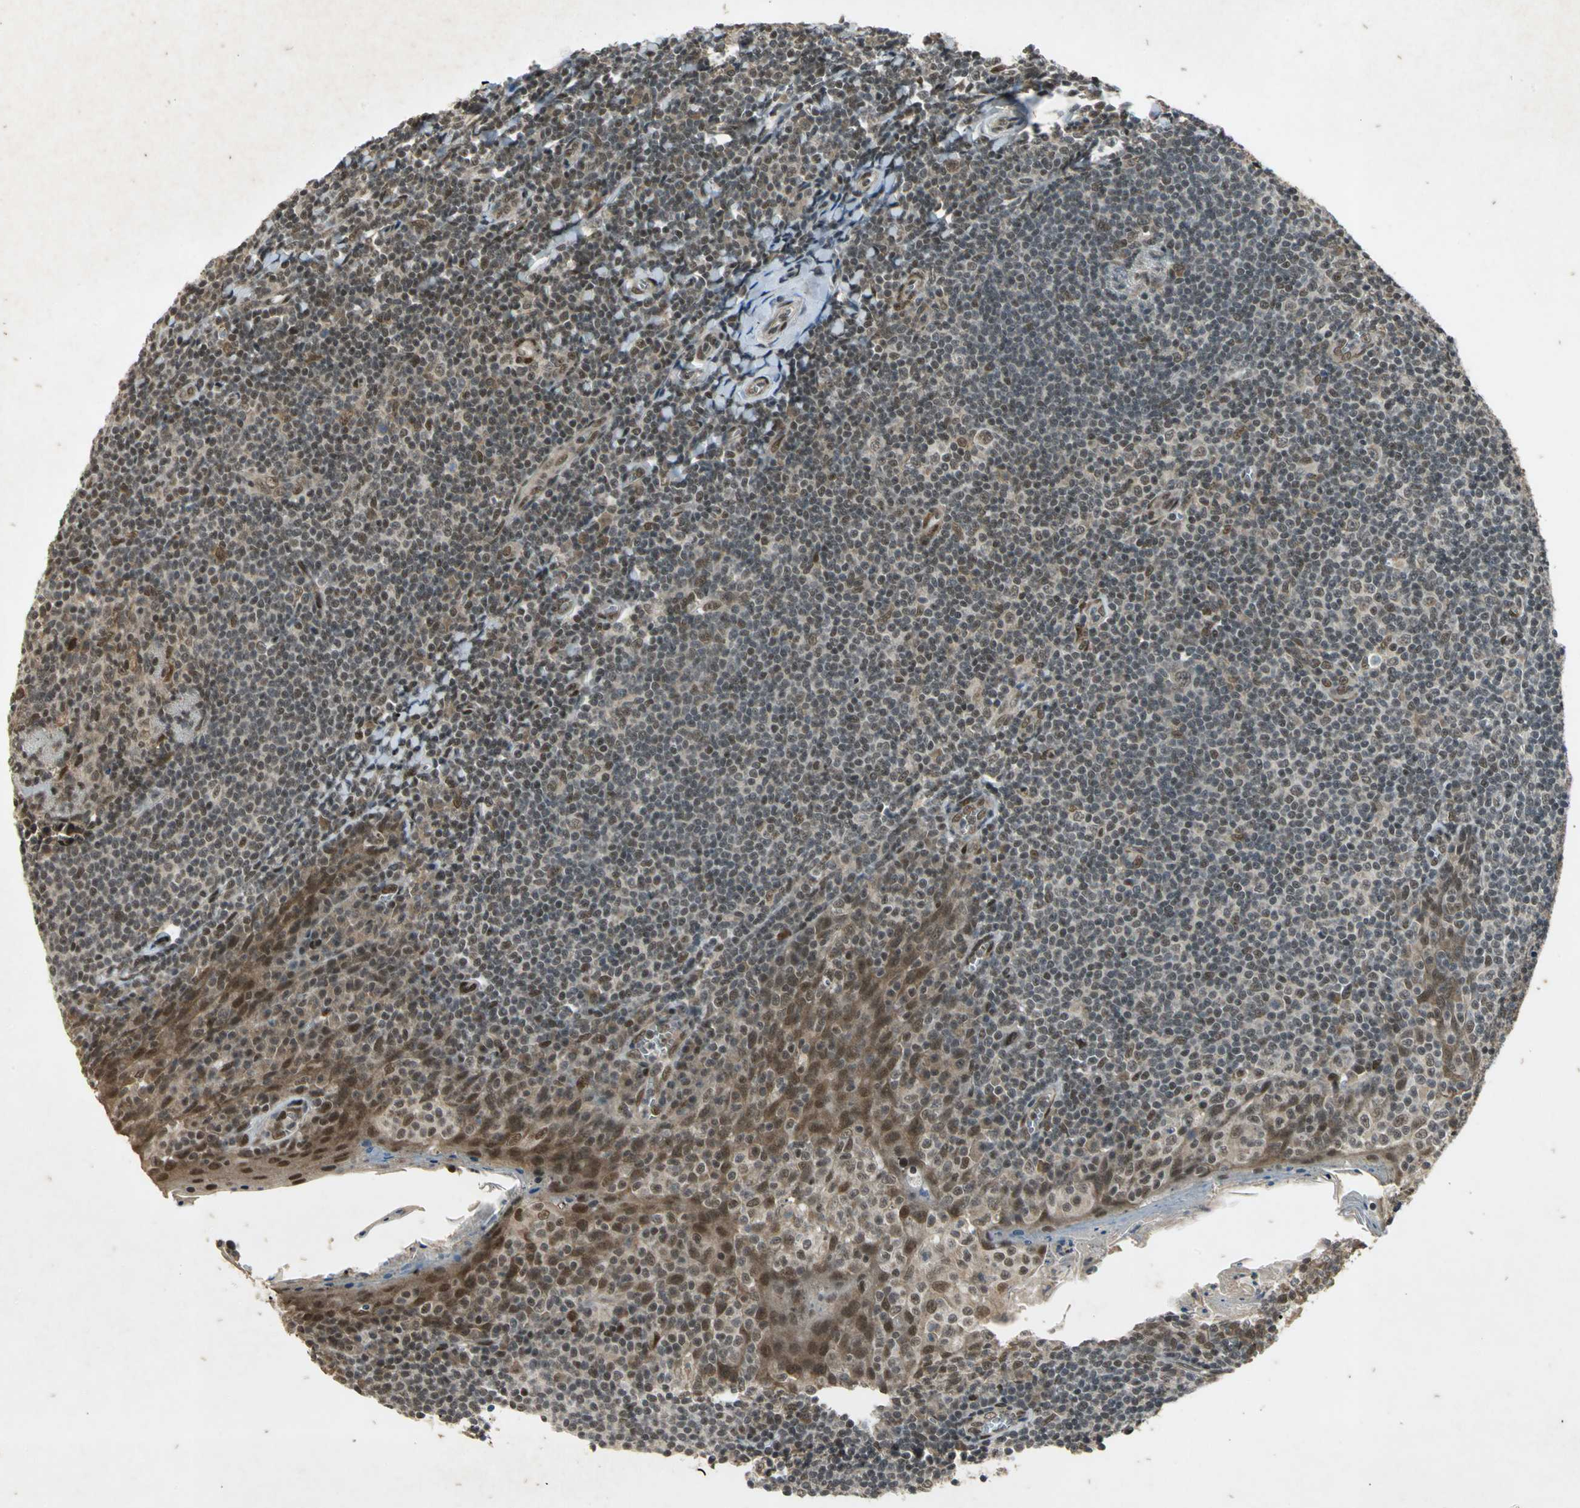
{"staining": {"intensity": "weak", "quantity": "25%-75%", "location": "cytoplasmic/membranous,nuclear"}, "tissue": "tonsil", "cell_type": "Germinal center cells", "image_type": "normal", "snomed": [{"axis": "morphology", "description": "Normal tissue, NOS"}, {"axis": "topography", "description": "Tonsil"}], "caption": "Unremarkable tonsil exhibits weak cytoplasmic/membranous,nuclear expression in about 25%-75% of germinal center cells, visualized by immunohistochemistry. (DAB IHC, brown staining for protein, blue staining for nuclei).", "gene": "NOTCH3", "patient": {"sex": "male", "age": 31}}